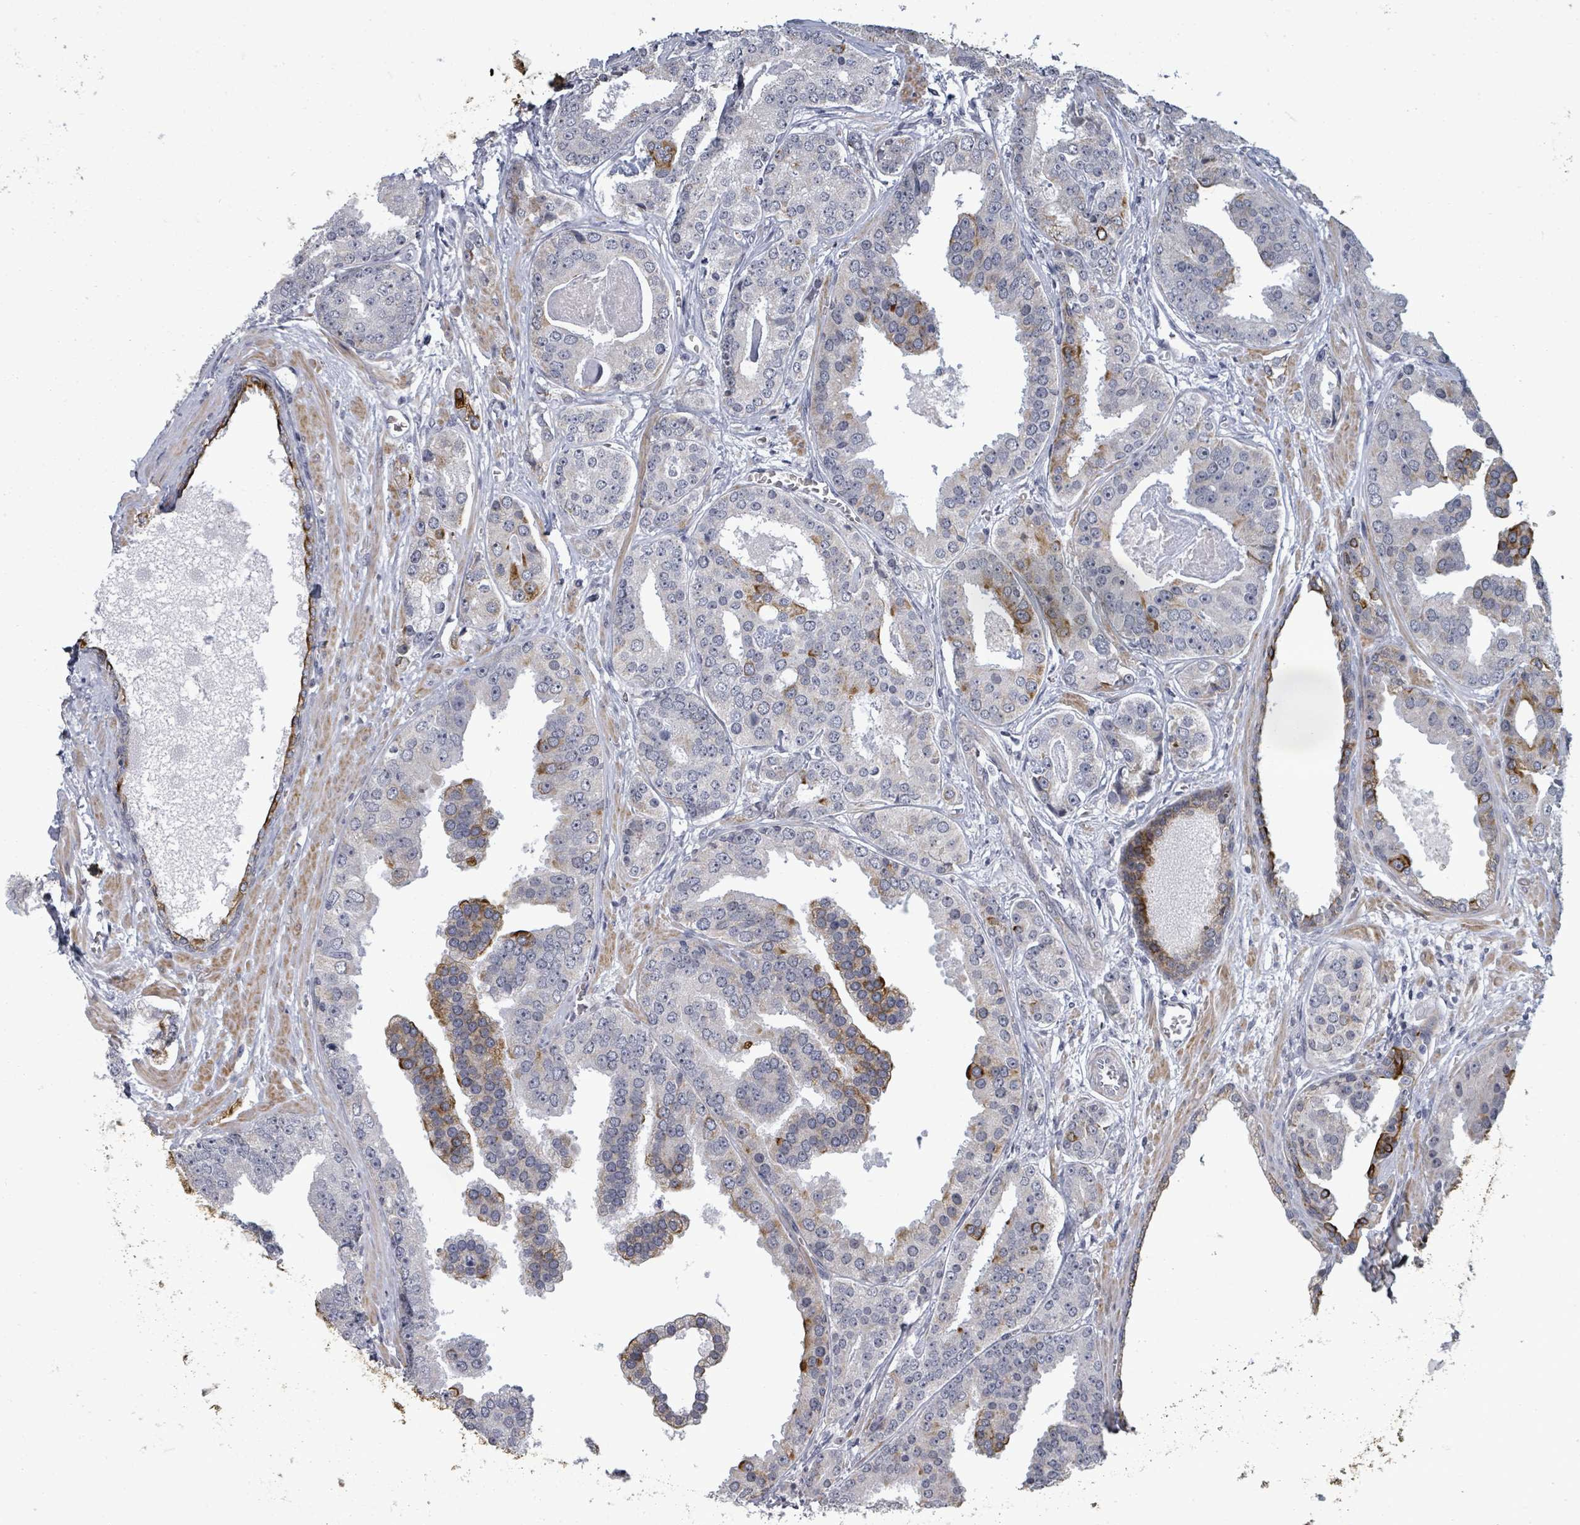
{"staining": {"intensity": "strong", "quantity": "<25%", "location": "cytoplasmic/membranous"}, "tissue": "prostate cancer", "cell_type": "Tumor cells", "image_type": "cancer", "snomed": [{"axis": "morphology", "description": "Adenocarcinoma, High grade"}, {"axis": "topography", "description": "Prostate"}], "caption": "Immunohistochemistry image of human high-grade adenocarcinoma (prostate) stained for a protein (brown), which exhibits medium levels of strong cytoplasmic/membranous staining in about <25% of tumor cells.", "gene": "PTPN20", "patient": {"sex": "male", "age": 71}}